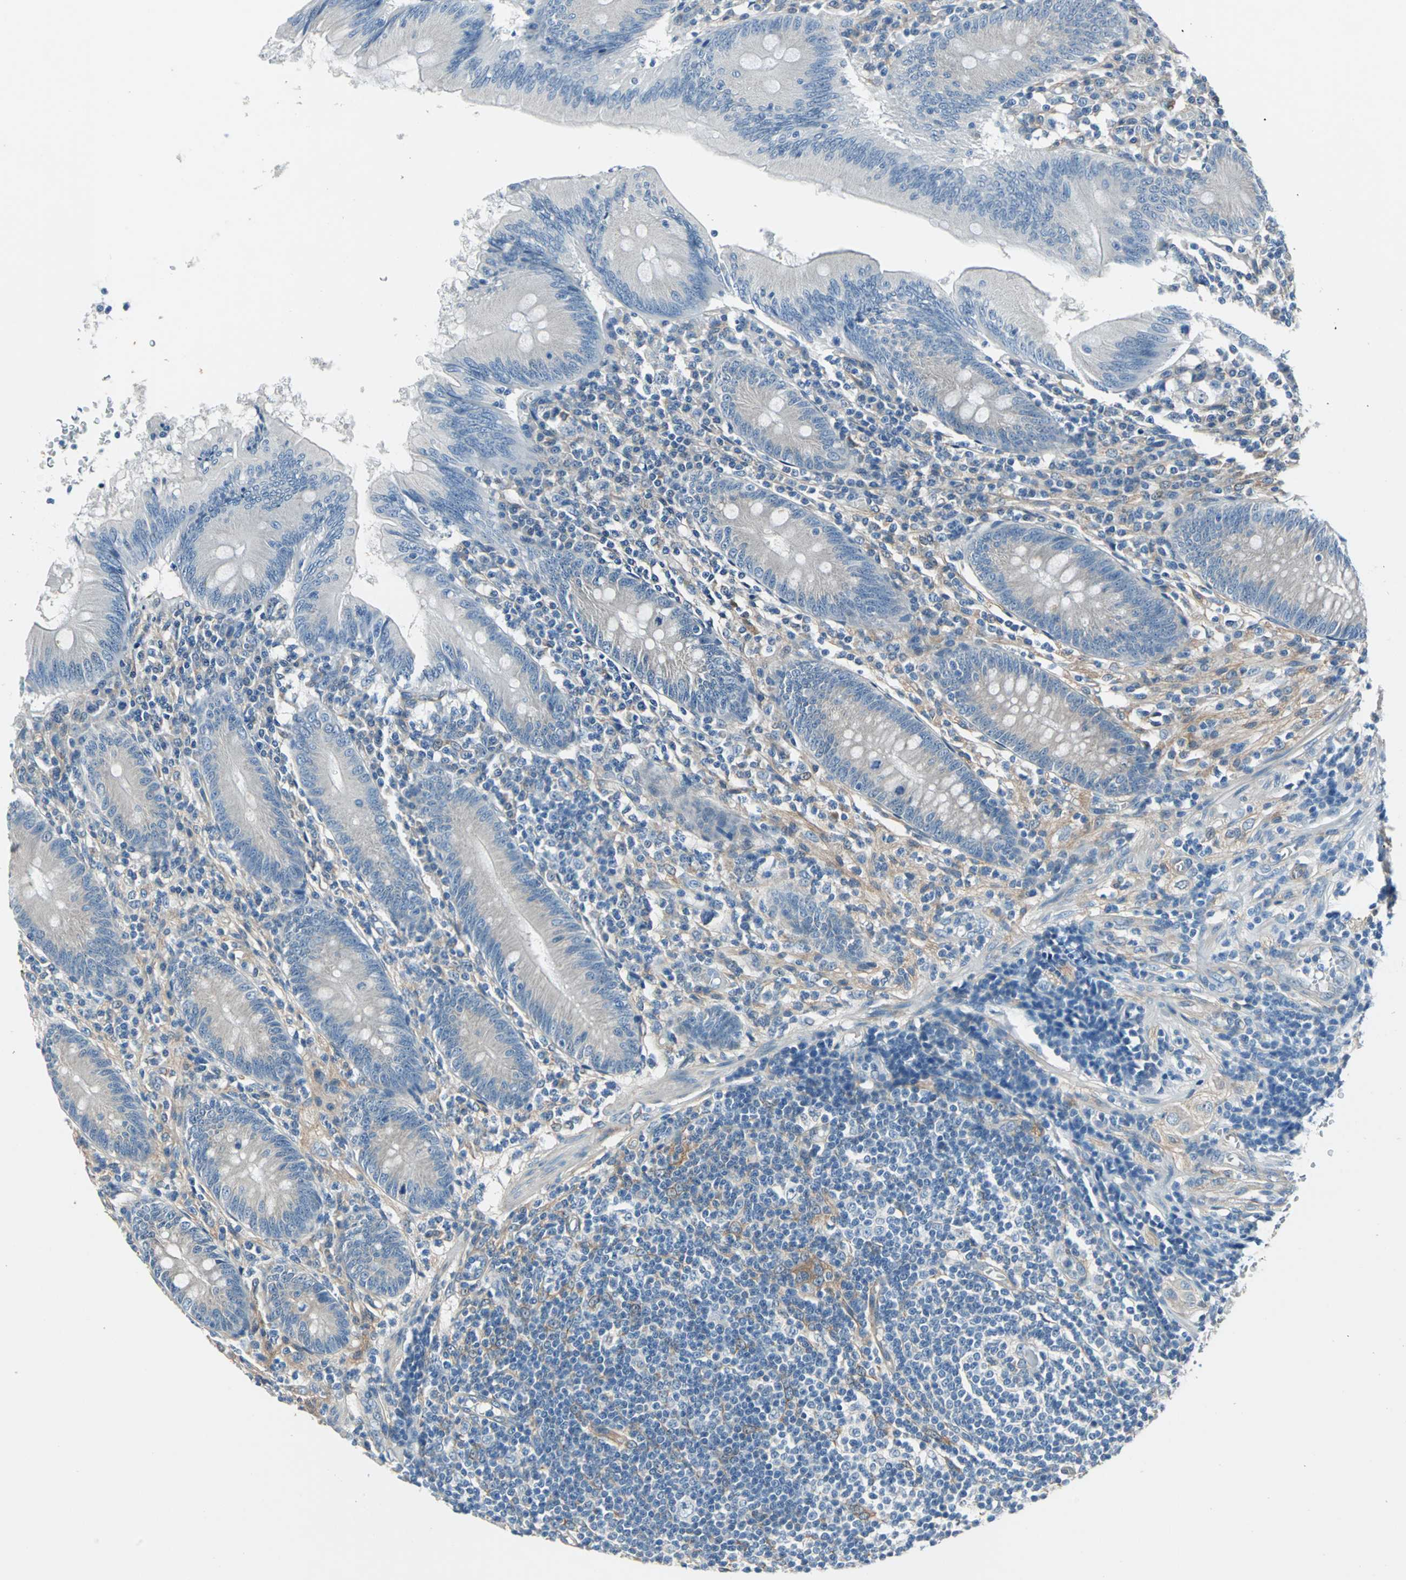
{"staining": {"intensity": "weak", "quantity": "<25%", "location": "cytoplasmic/membranous"}, "tissue": "appendix", "cell_type": "Glandular cells", "image_type": "normal", "snomed": [{"axis": "morphology", "description": "Normal tissue, NOS"}, {"axis": "morphology", "description": "Inflammation, NOS"}, {"axis": "topography", "description": "Appendix"}], "caption": "IHC photomicrograph of benign appendix stained for a protein (brown), which shows no positivity in glandular cells.", "gene": "CDC42EP1", "patient": {"sex": "male", "age": 46}}